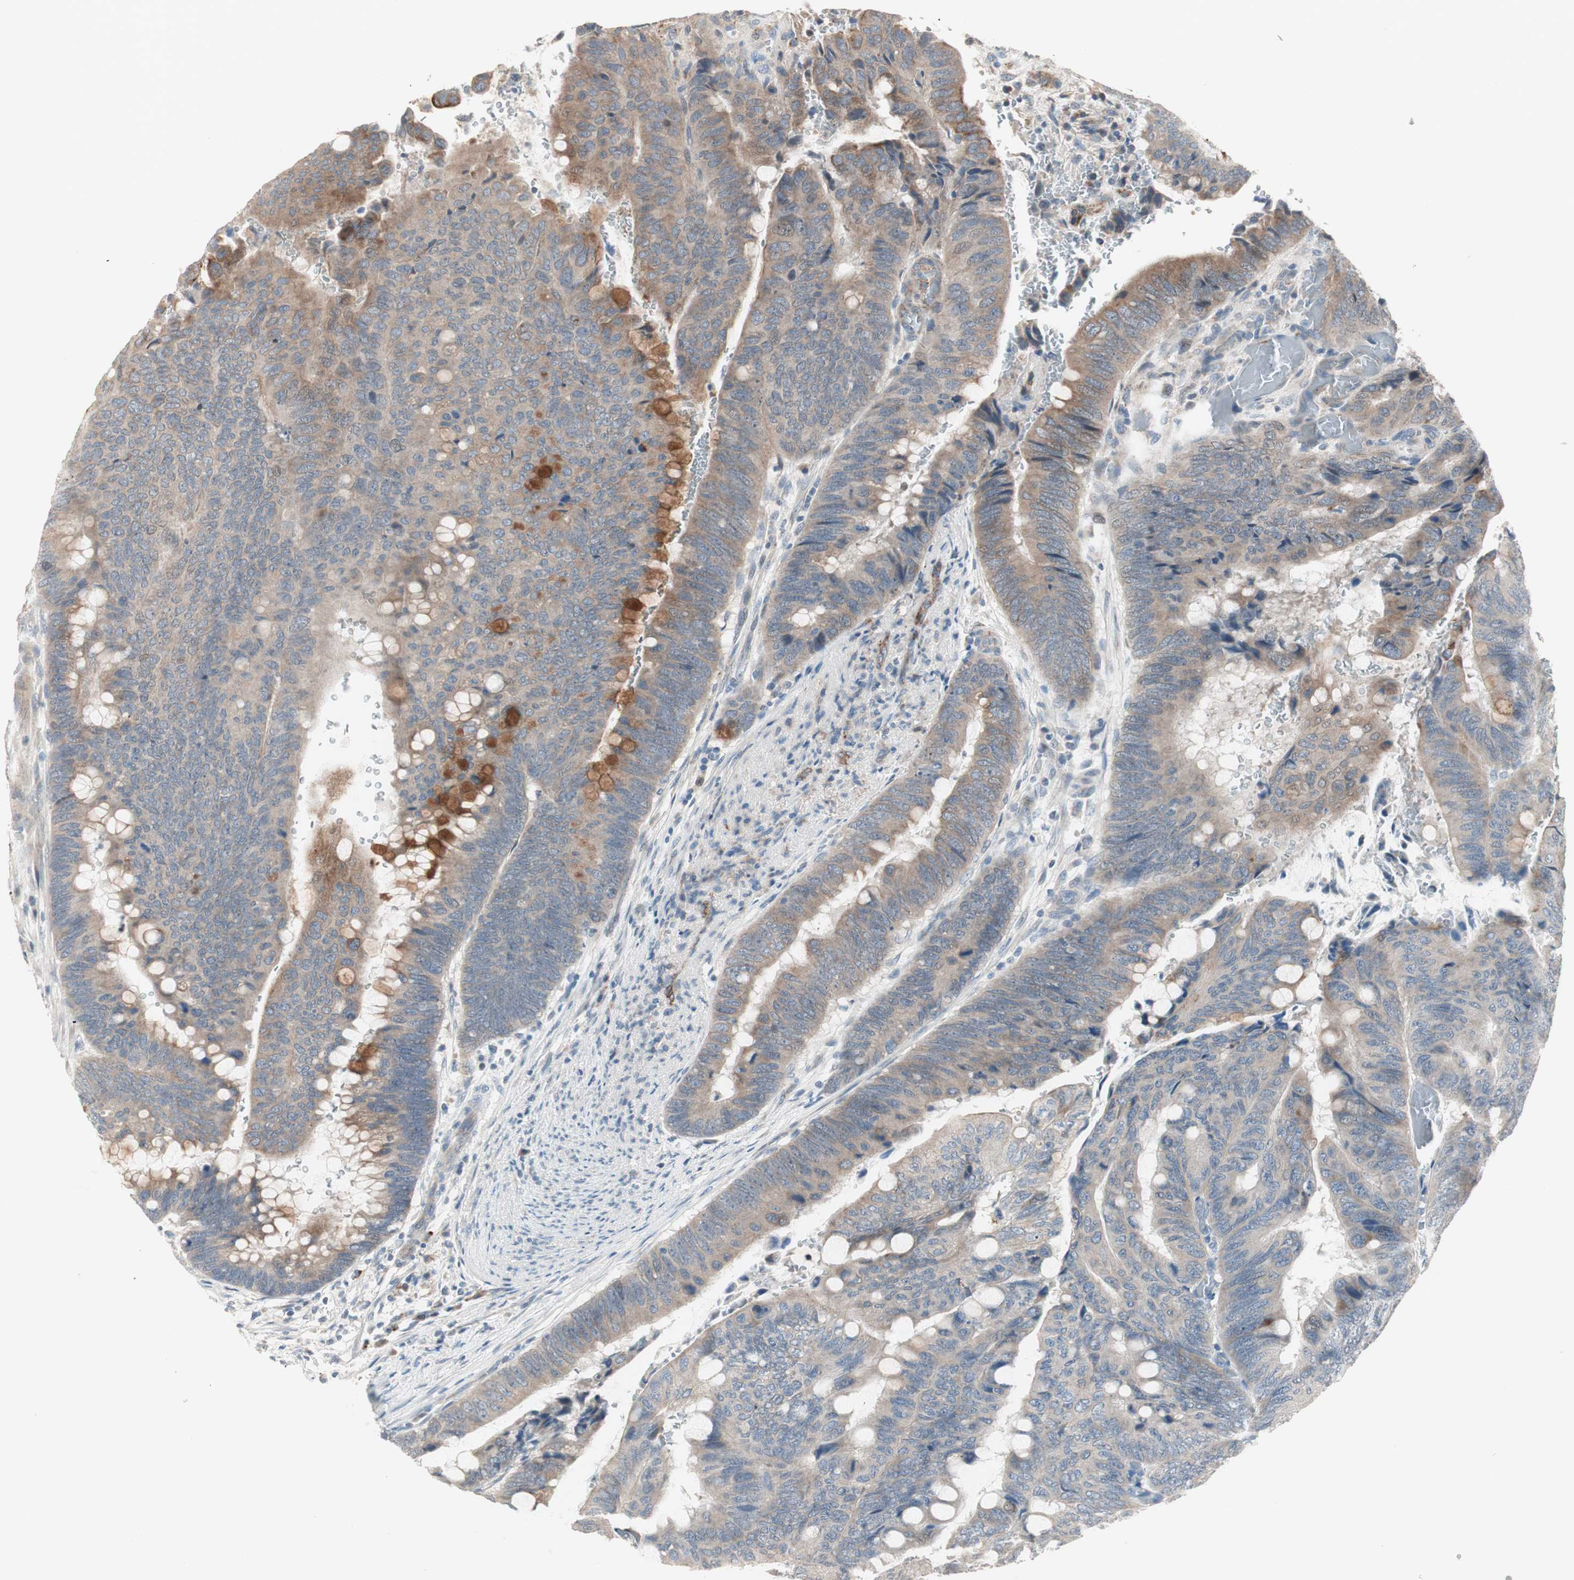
{"staining": {"intensity": "weak", "quantity": "25%-75%", "location": "cytoplasmic/membranous"}, "tissue": "colorectal cancer", "cell_type": "Tumor cells", "image_type": "cancer", "snomed": [{"axis": "morphology", "description": "Normal tissue, NOS"}, {"axis": "morphology", "description": "Adenocarcinoma, NOS"}, {"axis": "topography", "description": "Rectum"}, {"axis": "topography", "description": "Peripheral nerve tissue"}], "caption": "Weak cytoplasmic/membranous protein positivity is present in about 25%-75% of tumor cells in colorectal adenocarcinoma.", "gene": "FGFR4", "patient": {"sex": "male", "age": 92}}